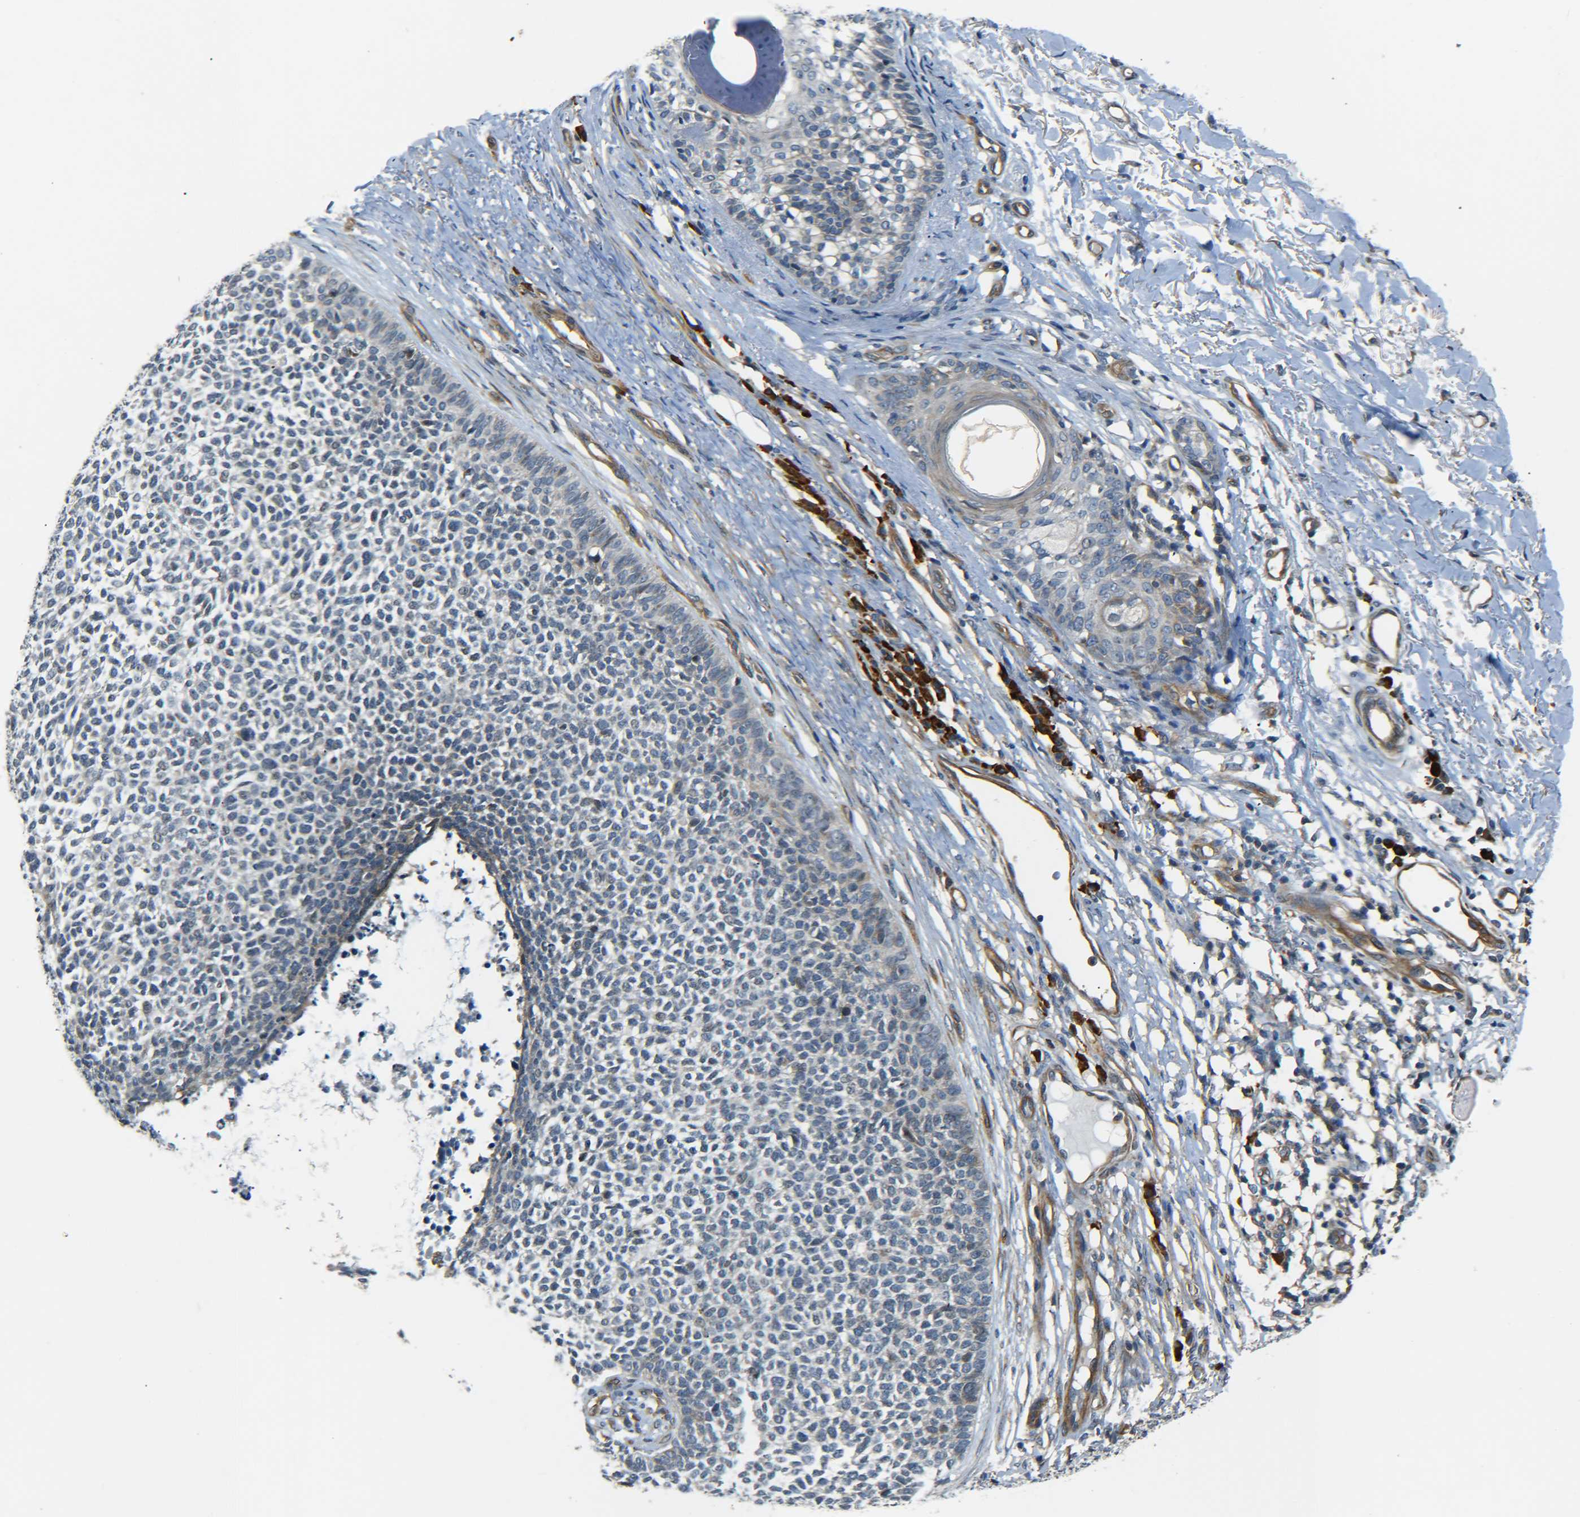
{"staining": {"intensity": "negative", "quantity": "none", "location": "none"}, "tissue": "skin cancer", "cell_type": "Tumor cells", "image_type": "cancer", "snomed": [{"axis": "morphology", "description": "Basal cell carcinoma"}, {"axis": "topography", "description": "Skin"}], "caption": "The photomicrograph shows no staining of tumor cells in skin cancer (basal cell carcinoma).", "gene": "MEIS1", "patient": {"sex": "female", "age": 84}}